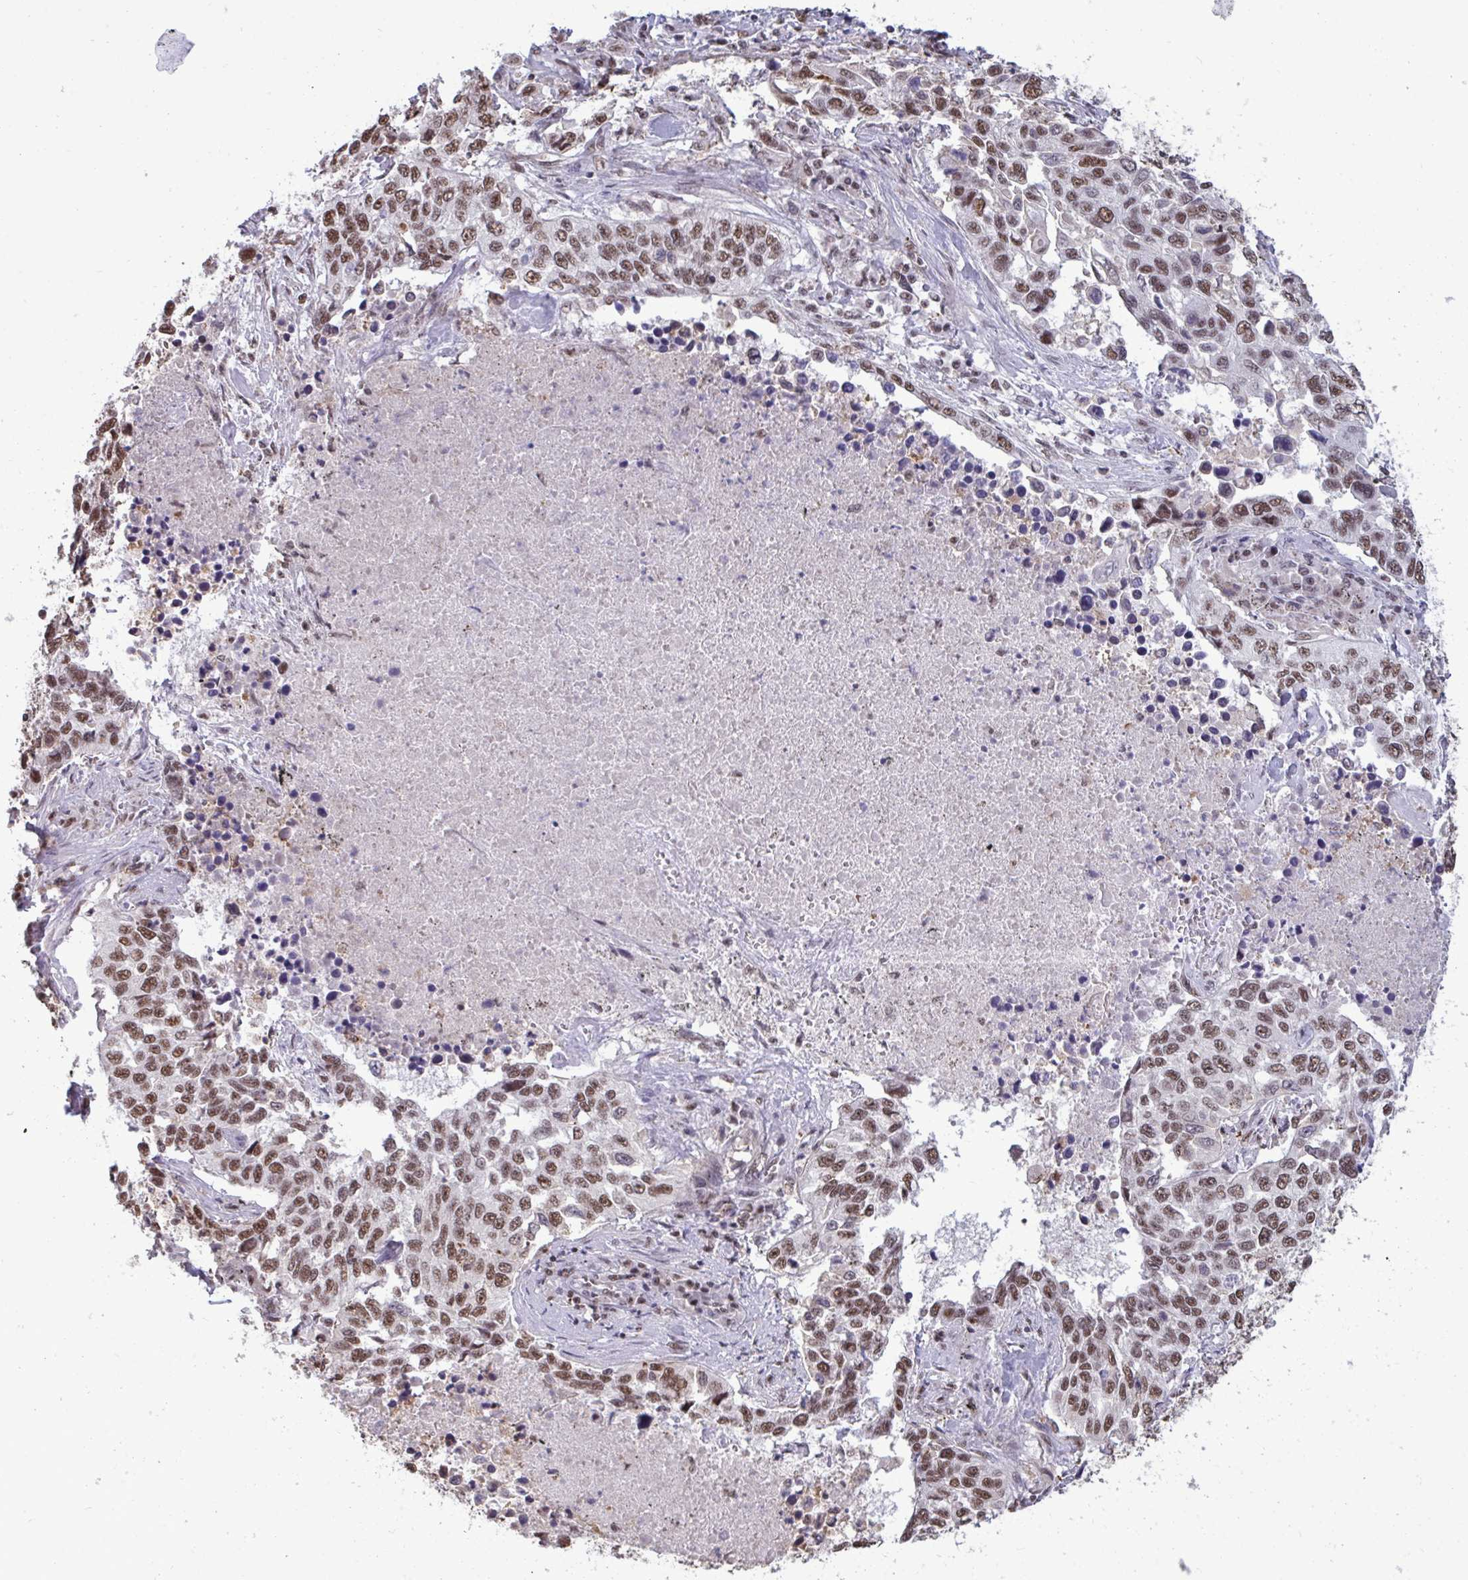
{"staining": {"intensity": "moderate", "quantity": ">75%", "location": "nuclear"}, "tissue": "lung cancer", "cell_type": "Tumor cells", "image_type": "cancer", "snomed": [{"axis": "morphology", "description": "Squamous cell carcinoma, NOS"}, {"axis": "topography", "description": "Lung"}], "caption": "Immunohistochemical staining of lung cancer displays medium levels of moderate nuclear protein staining in about >75% of tumor cells. Immunohistochemistry stains the protein in brown and the nuclei are stained blue.", "gene": "PUF60", "patient": {"sex": "male", "age": 62}}